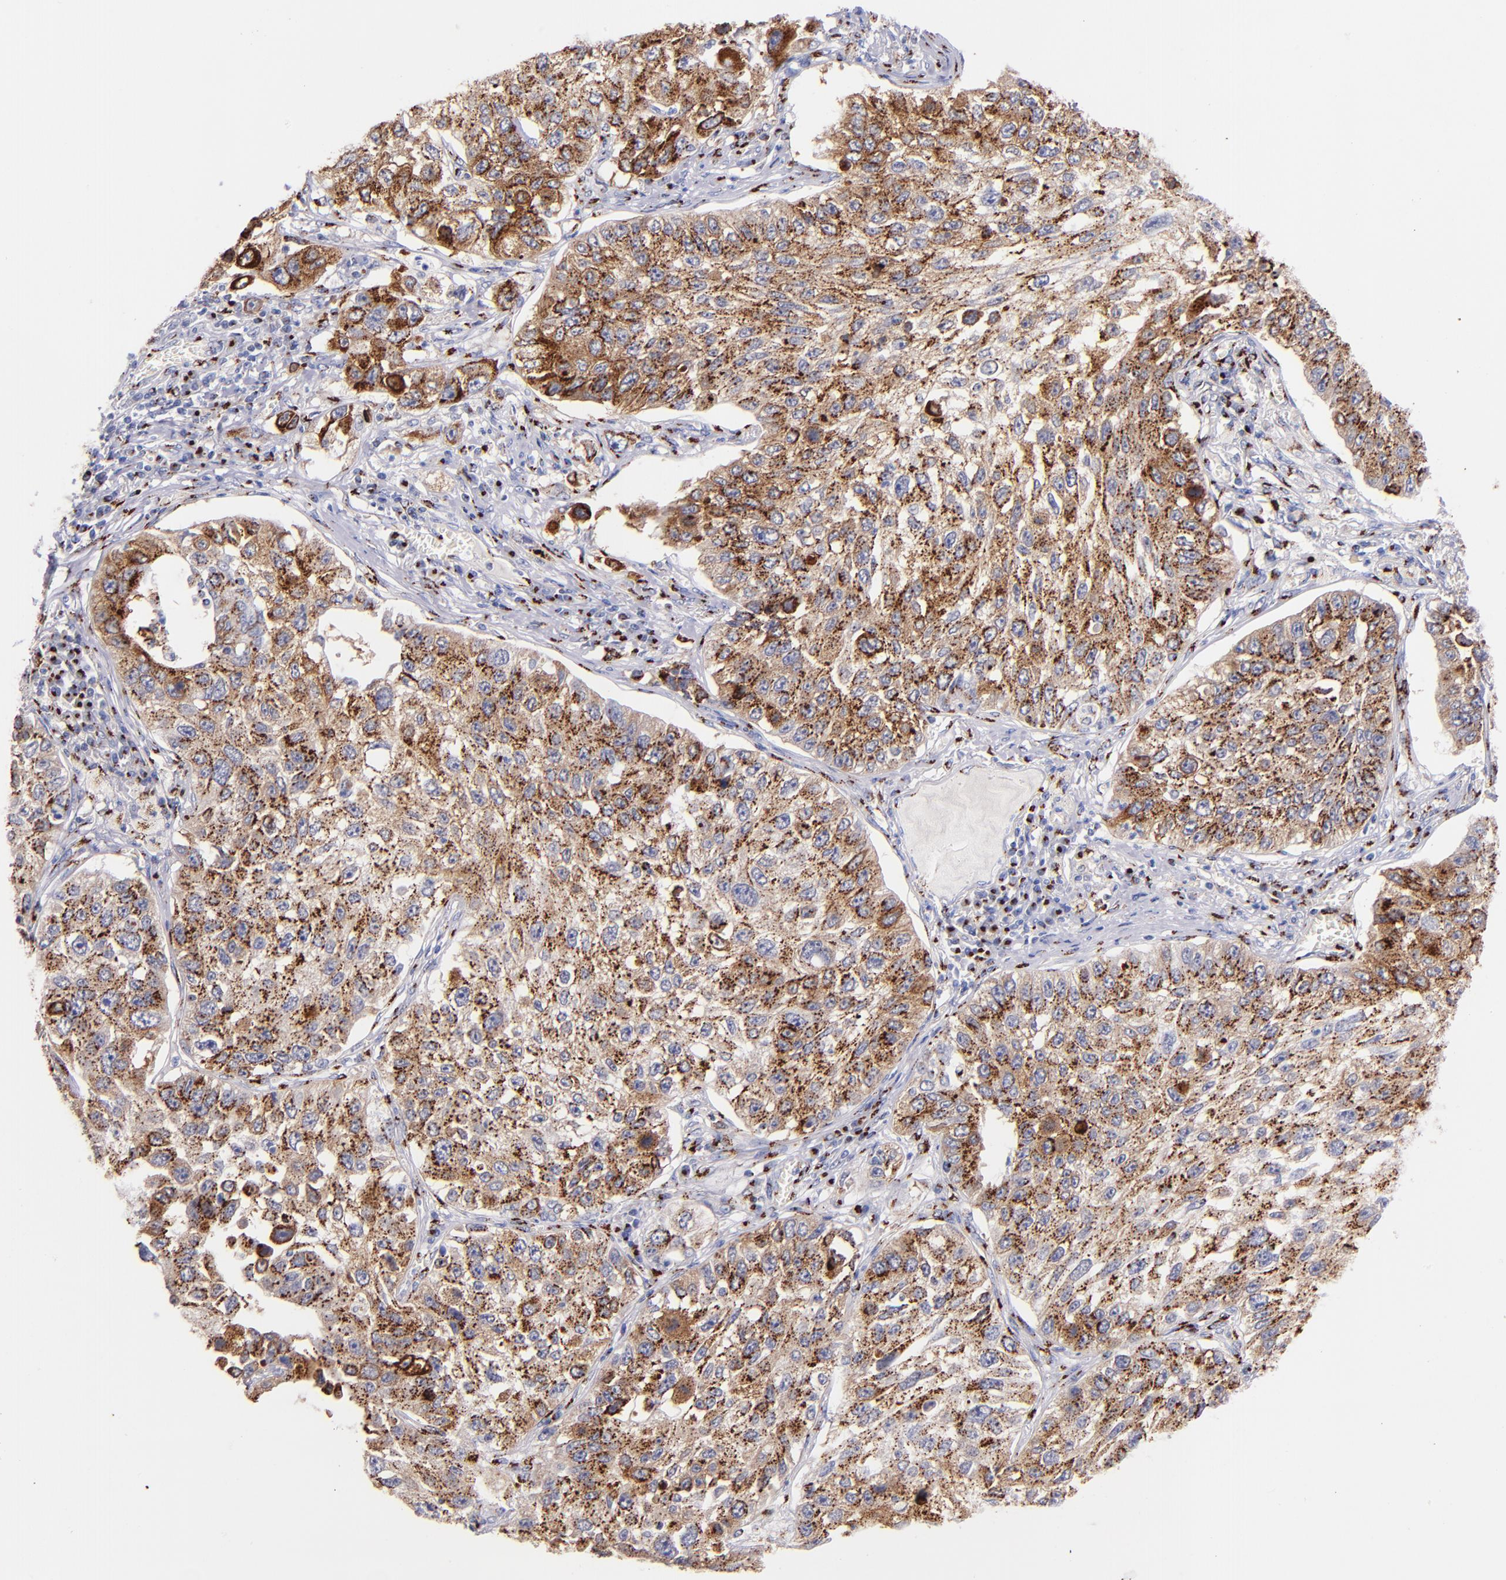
{"staining": {"intensity": "moderate", "quantity": ">75%", "location": "cytoplasmic/membranous"}, "tissue": "lung cancer", "cell_type": "Tumor cells", "image_type": "cancer", "snomed": [{"axis": "morphology", "description": "Squamous cell carcinoma, NOS"}, {"axis": "topography", "description": "Lung"}], "caption": "Lung squamous cell carcinoma stained with DAB IHC shows medium levels of moderate cytoplasmic/membranous positivity in about >75% of tumor cells.", "gene": "GOLIM4", "patient": {"sex": "male", "age": 71}}